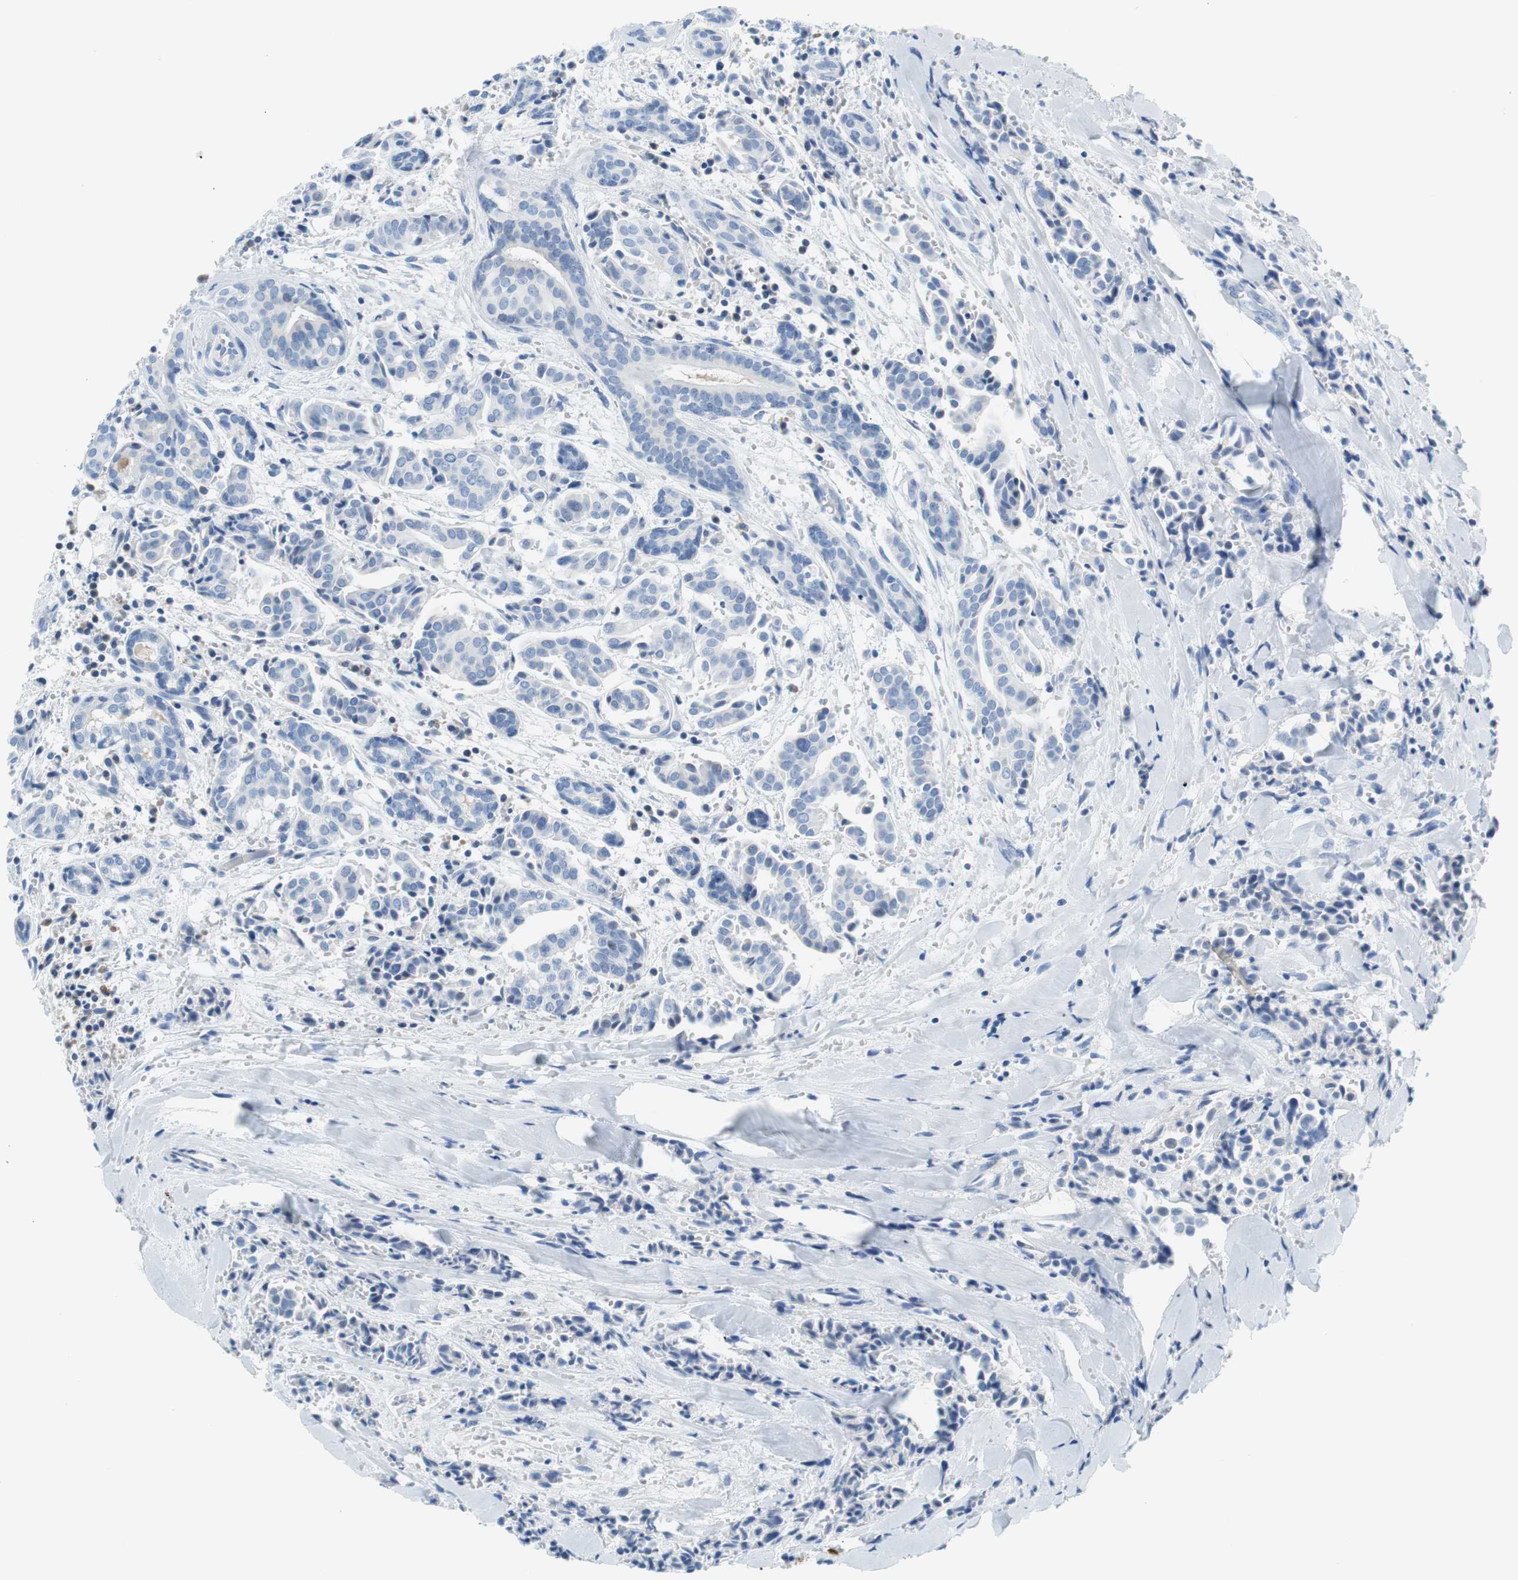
{"staining": {"intensity": "negative", "quantity": "none", "location": "none"}, "tissue": "head and neck cancer", "cell_type": "Tumor cells", "image_type": "cancer", "snomed": [{"axis": "morphology", "description": "Adenocarcinoma, NOS"}, {"axis": "topography", "description": "Salivary gland"}, {"axis": "topography", "description": "Head-Neck"}], "caption": "This is a photomicrograph of immunohistochemistry staining of head and neck cancer (adenocarcinoma), which shows no expression in tumor cells. The staining is performed using DAB brown chromogen with nuclei counter-stained in using hematoxylin.", "gene": "MYH1", "patient": {"sex": "female", "age": 59}}